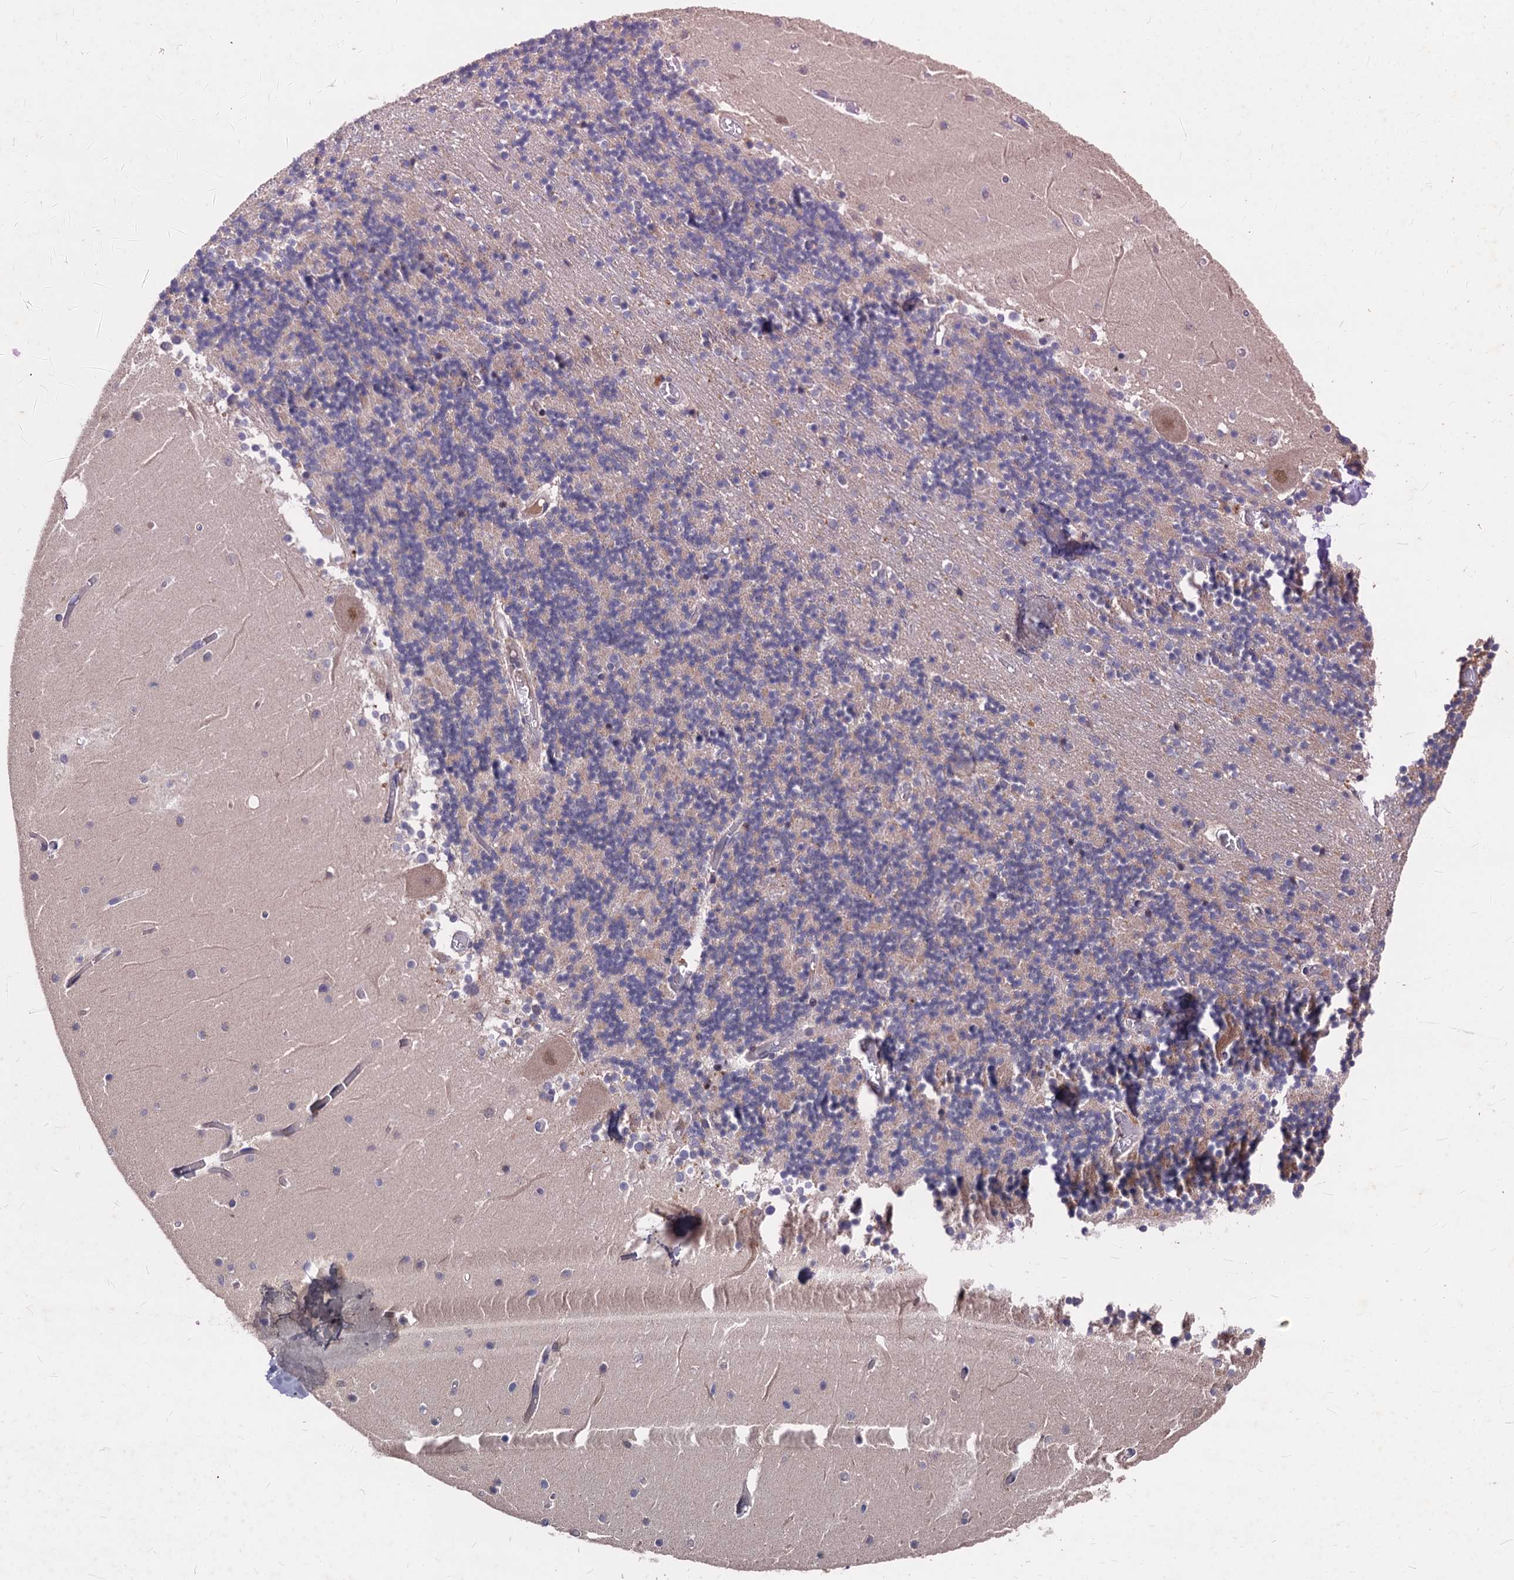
{"staining": {"intensity": "negative", "quantity": "none", "location": "none"}, "tissue": "cerebellum", "cell_type": "Cells in granular layer", "image_type": "normal", "snomed": [{"axis": "morphology", "description": "Normal tissue, NOS"}, {"axis": "topography", "description": "Cerebellum"}], "caption": "There is no significant expression in cells in granular layer of cerebellum. (Stains: DAB immunohistochemistry (IHC) with hematoxylin counter stain, Microscopy: brightfield microscopy at high magnification).", "gene": "CCDC184", "patient": {"sex": "female", "age": 28}}